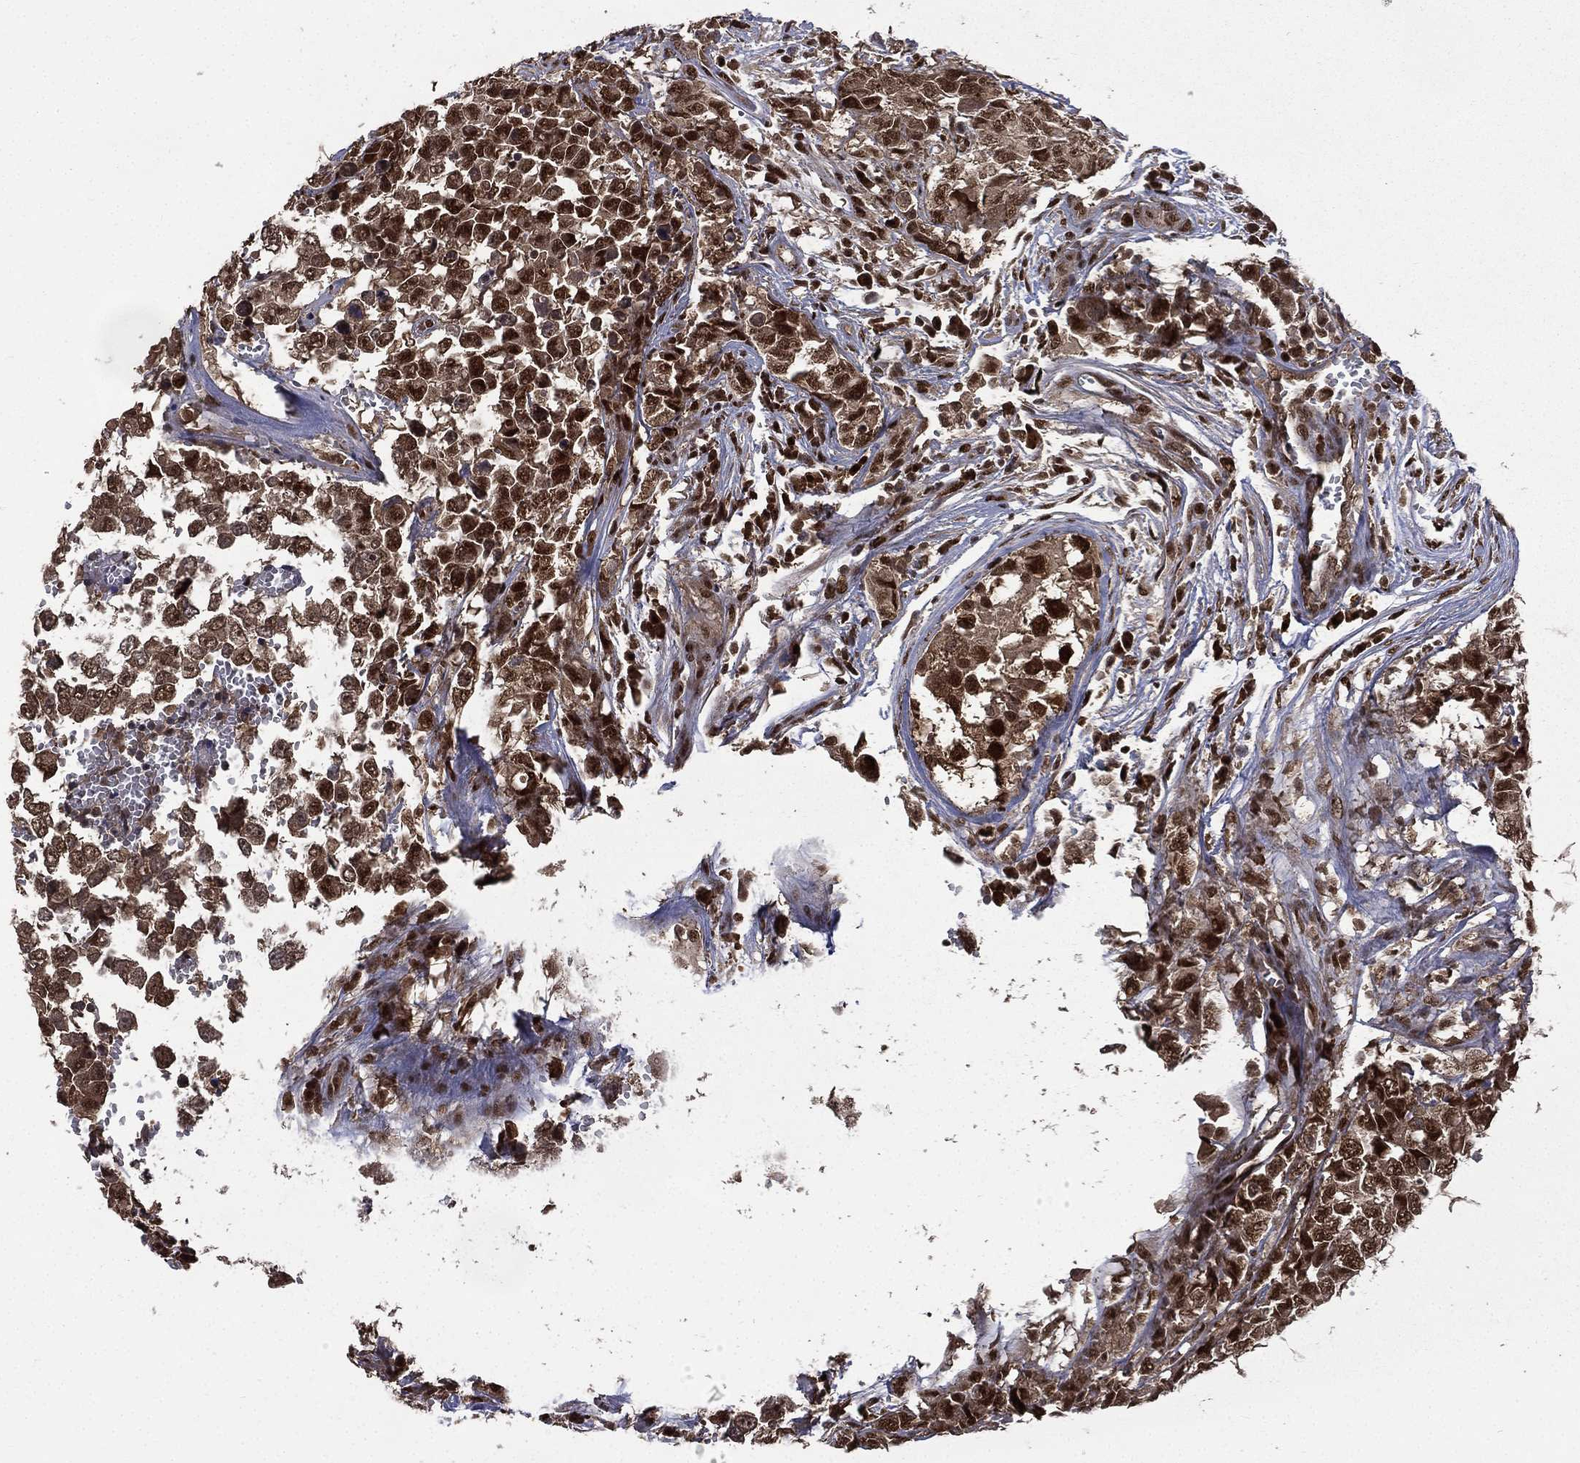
{"staining": {"intensity": "strong", "quantity": ">75%", "location": "nuclear"}, "tissue": "testis cancer", "cell_type": "Tumor cells", "image_type": "cancer", "snomed": [{"axis": "morphology", "description": "Carcinoma, Embryonal, NOS"}, {"axis": "topography", "description": "Testis"}], "caption": "Tumor cells show high levels of strong nuclear positivity in about >75% of cells in human embryonal carcinoma (testis). The protein is stained brown, and the nuclei are stained in blue (DAB (3,3'-diaminobenzidine) IHC with brightfield microscopy, high magnification).", "gene": "JMJD6", "patient": {"sex": "male", "age": 23}}